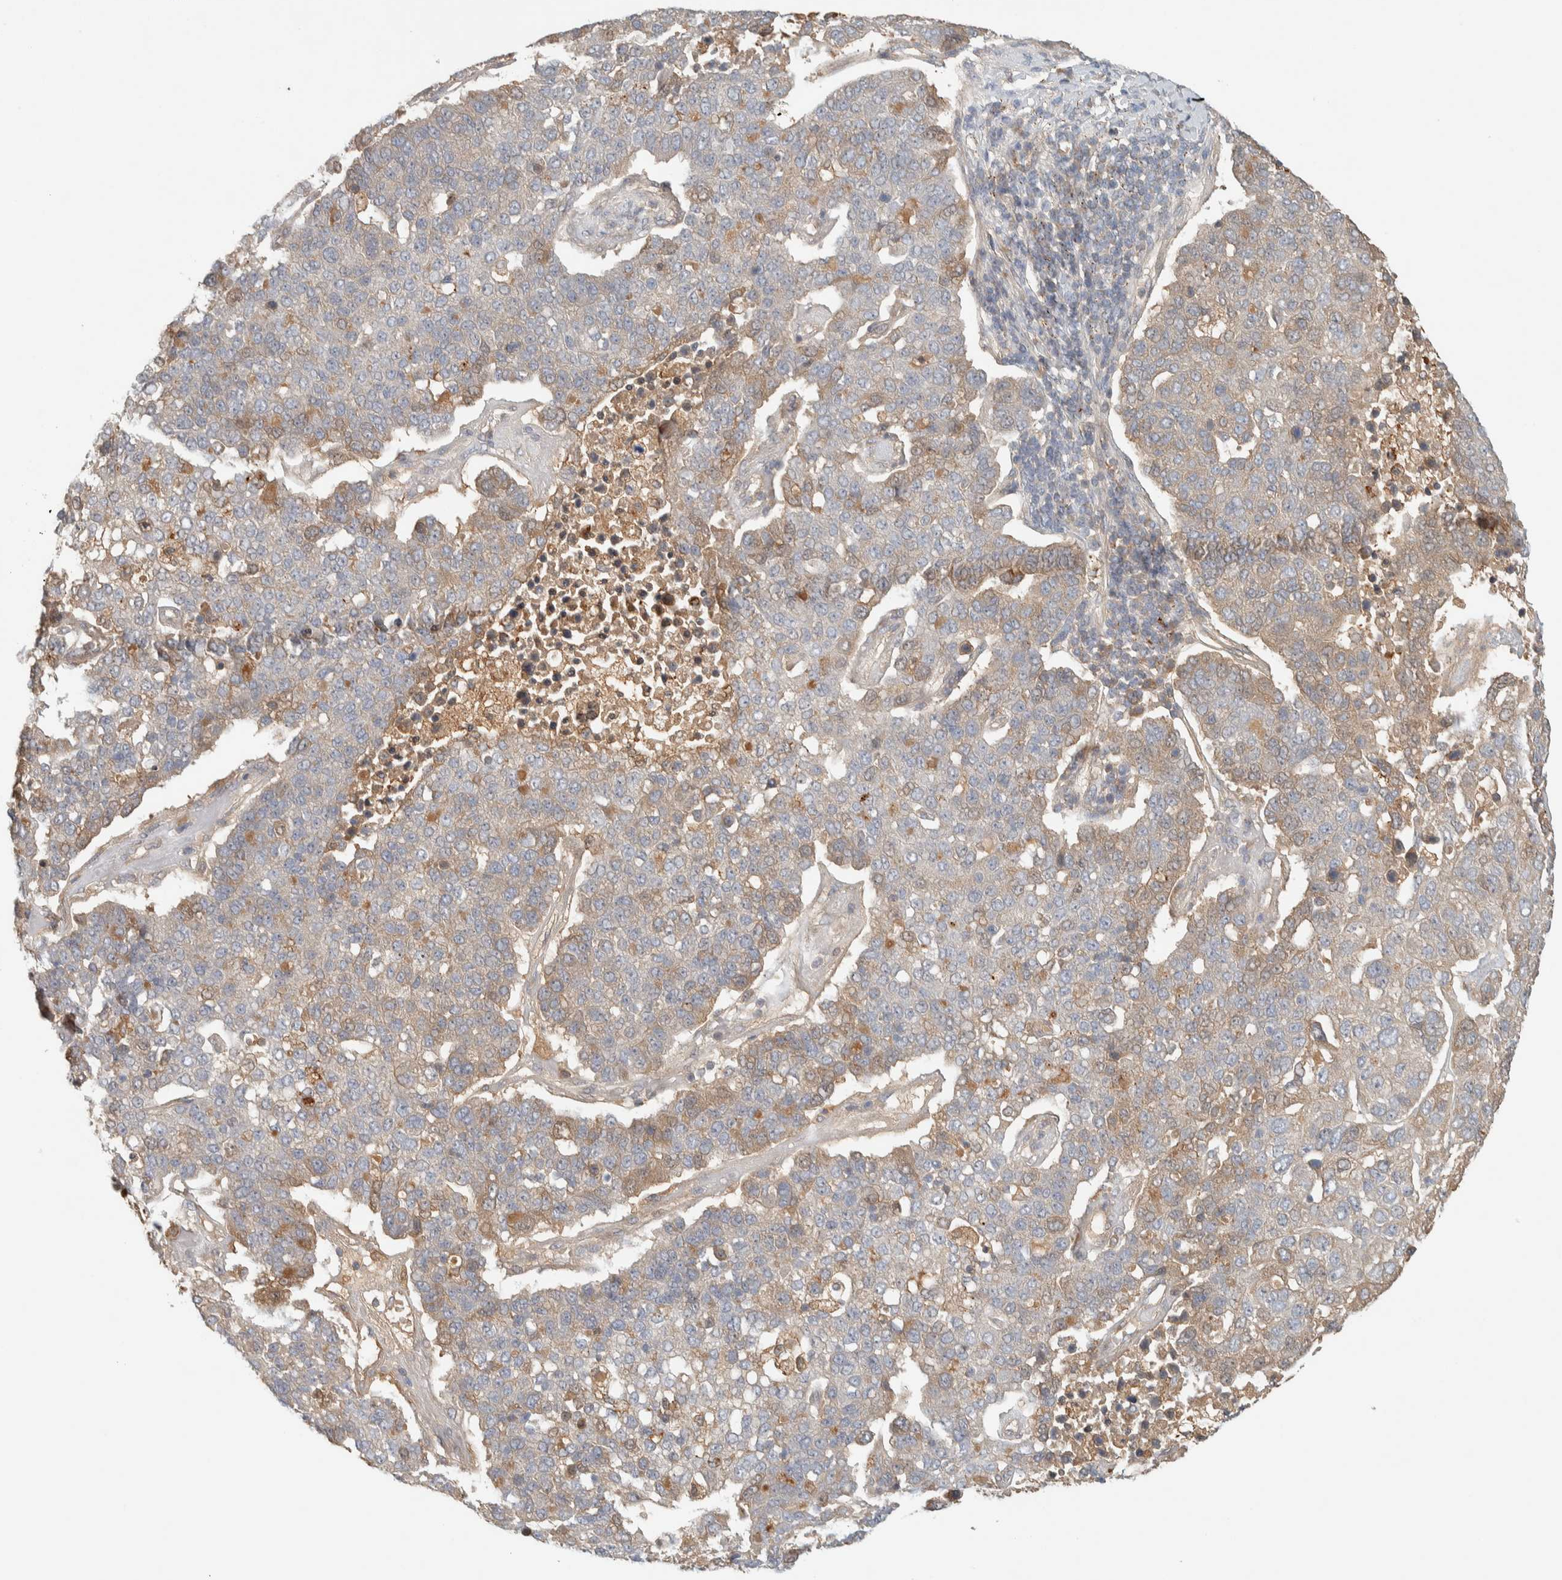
{"staining": {"intensity": "moderate", "quantity": "<25%", "location": "cytoplasmic/membranous"}, "tissue": "pancreatic cancer", "cell_type": "Tumor cells", "image_type": "cancer", "snomed": [{"axis": "morphology", "description": "Adenocarcinoma, NOS"}, {"axis": "topography", "description": "Pancreas"}], "caption": "Immunohistochemistry staining of adenocarcinoma (pancreatic), which shows low levels of moderate cytoplasmic/membranous expression in about <25% of tumor cells indicating moderate cytoplasmic/membranous protein staining. The staining was performed using DAB (3,3'-diaminobenzidine) (brown) for protein detection and nuclei were counterstained in hematoxylin (blue).", "gene": "FAM167A", "patient": {"sex": "female", "age": 61}}